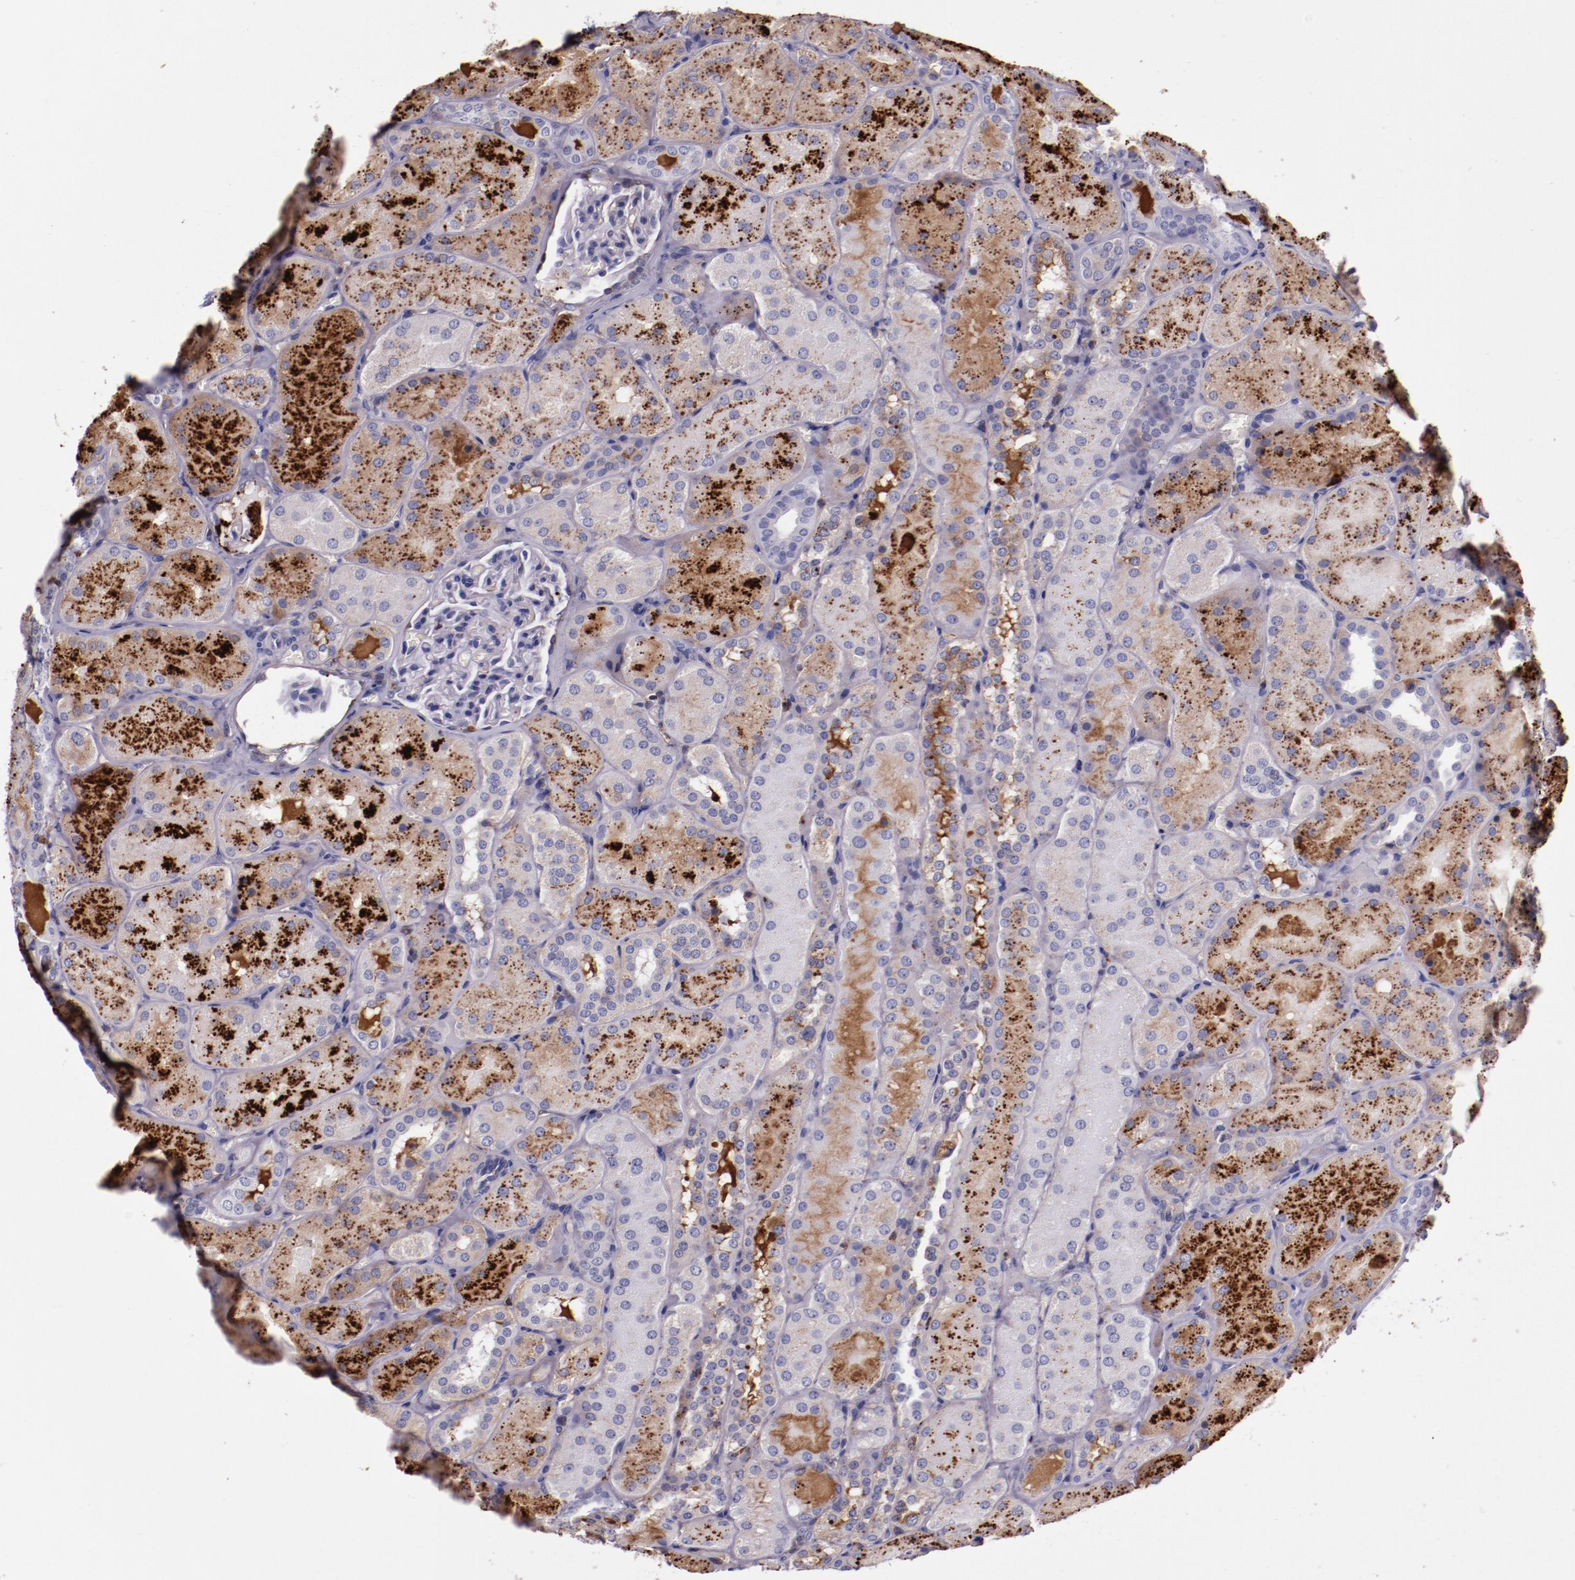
{"staining": {"intensity": "negative", "quantity": "none", "location": "none"}, "tissue": "kidney", "cell_type": "Cells in glomeruli", "image_type": "normal", "snomed": [{"axis": "morphology", "description": "Normal tissue, NOS"}, {"axis": "topography", "description": "Kidney"}], "caption": "High power microscopy image of an immunohistochemistry histopathology image of normal kidney, revealing no significant positivity in cells in glomeruli.", "gene": "APOH", "patient": {"sex": "male", "age": 28}}